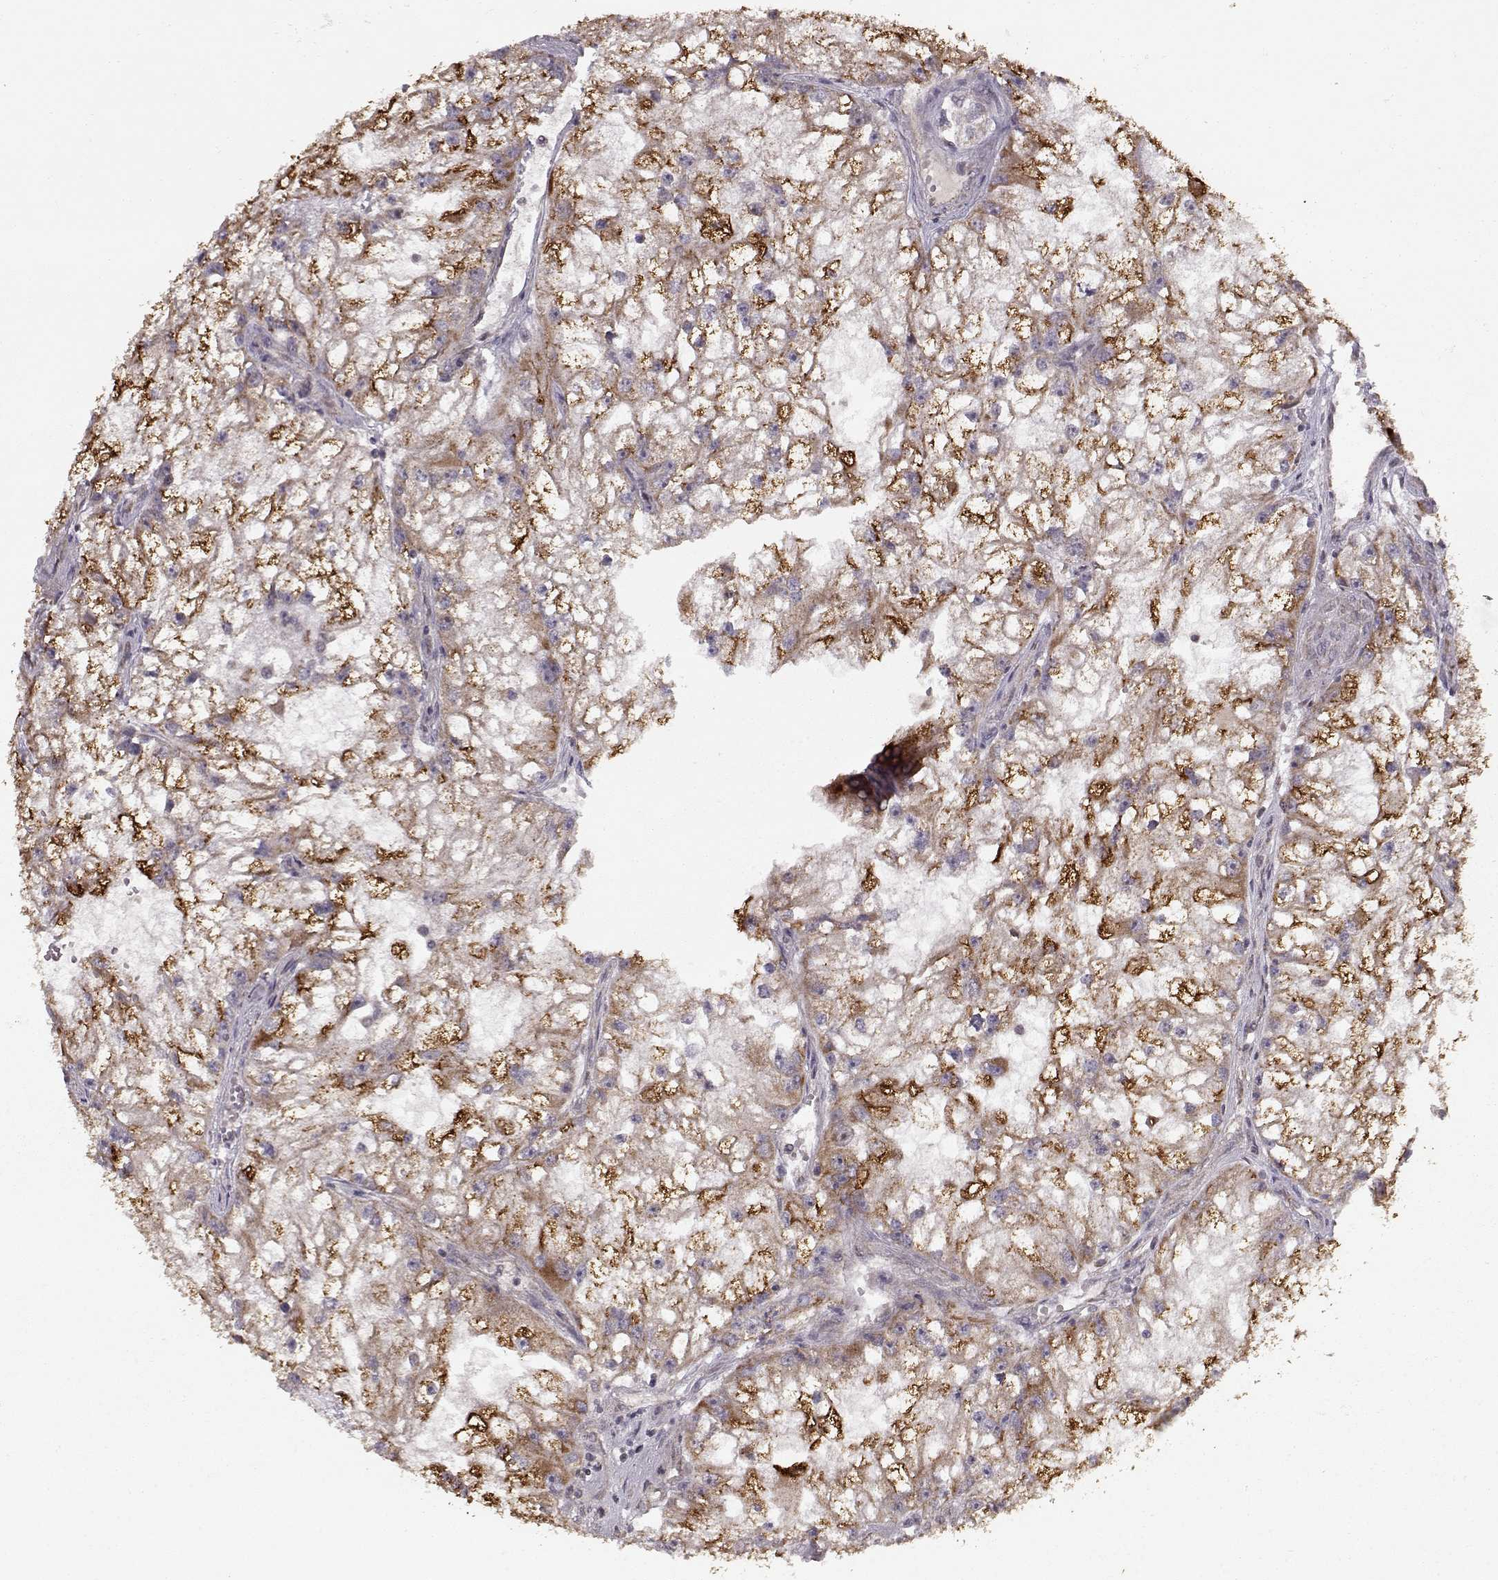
{"staining": {"intensity": "strong", "quantity": ">75%", "location": "cytoplasmic/membranous"}, "tissue": "renal cancer", "cell_type": "Tumor cells", "image_type": "cancer", "snomed": [{"axis": "morphology", "description": "Adenocarcinoma, NOS"}, {"axis": "topography", "description": "Kidney"}], "caption": "Brown immunohistochemical staining in human renal cancer (adenocarcinoma) shows strong cytoplasmic/membranous staining in approximately >75% of tumor cells.", "gene": "CMTM3", "patient": {"sex": "male", "age": 59}}